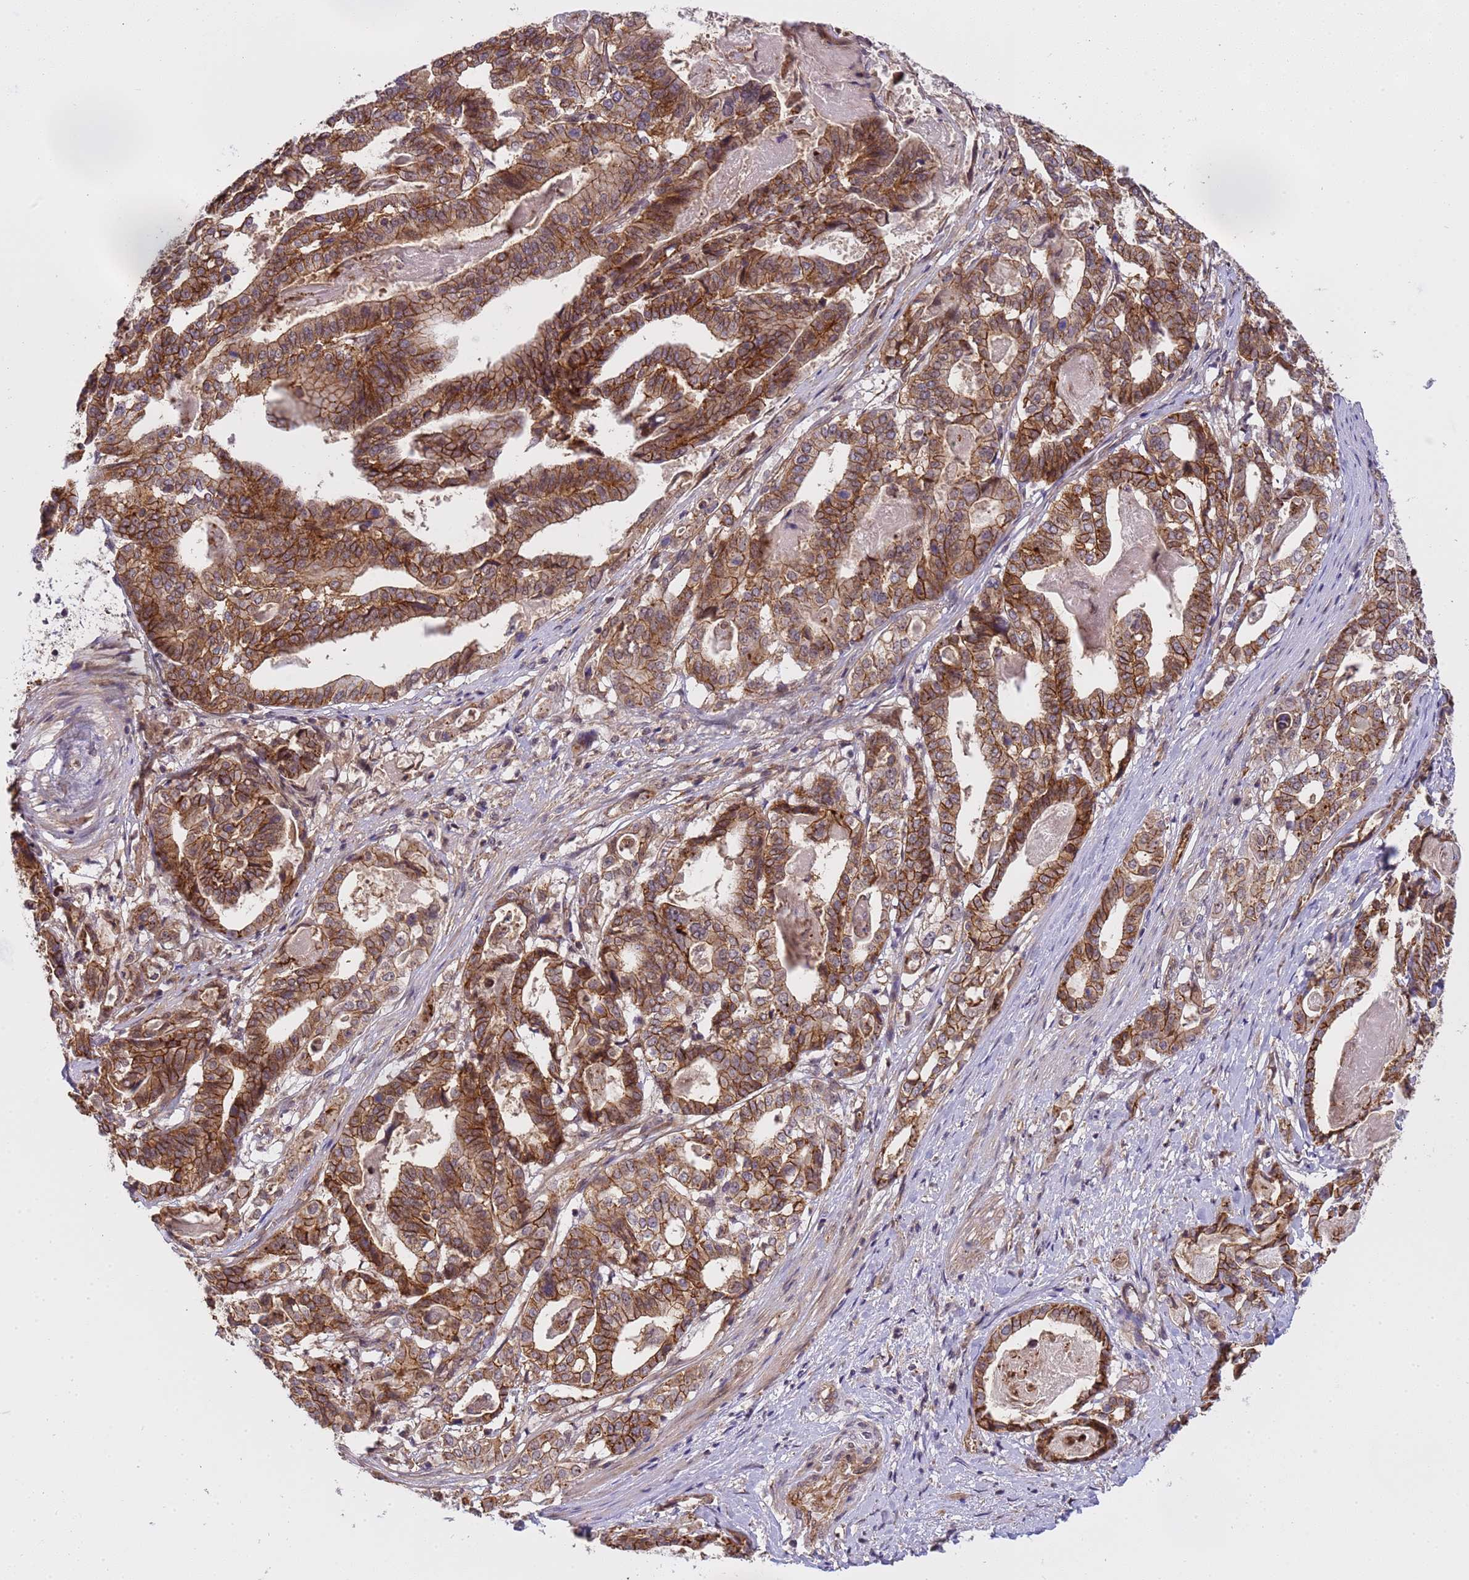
{"staining": {"intensity": "strong", "quantity": ">75%", "location": "cytoplasmic/membranous"}, "tissue": "stomach cancer", "cell_type": "Tumor cells", "image_type": "cancer", "snomed": [{"axis": "morphology", "description": "Adenocarcinoma, NOS"}, {"axis": "topography", "description": "Stomach"}], "caption": "This micrograph demonstrates immunohistochemistry staining of human adenocarcinoma (stomach), with high strong cytoplasmic/membranous positivity in about >75% of tumor cells.", "gene": "EMC2", "patient": {"sex": "male", "age": 48}}